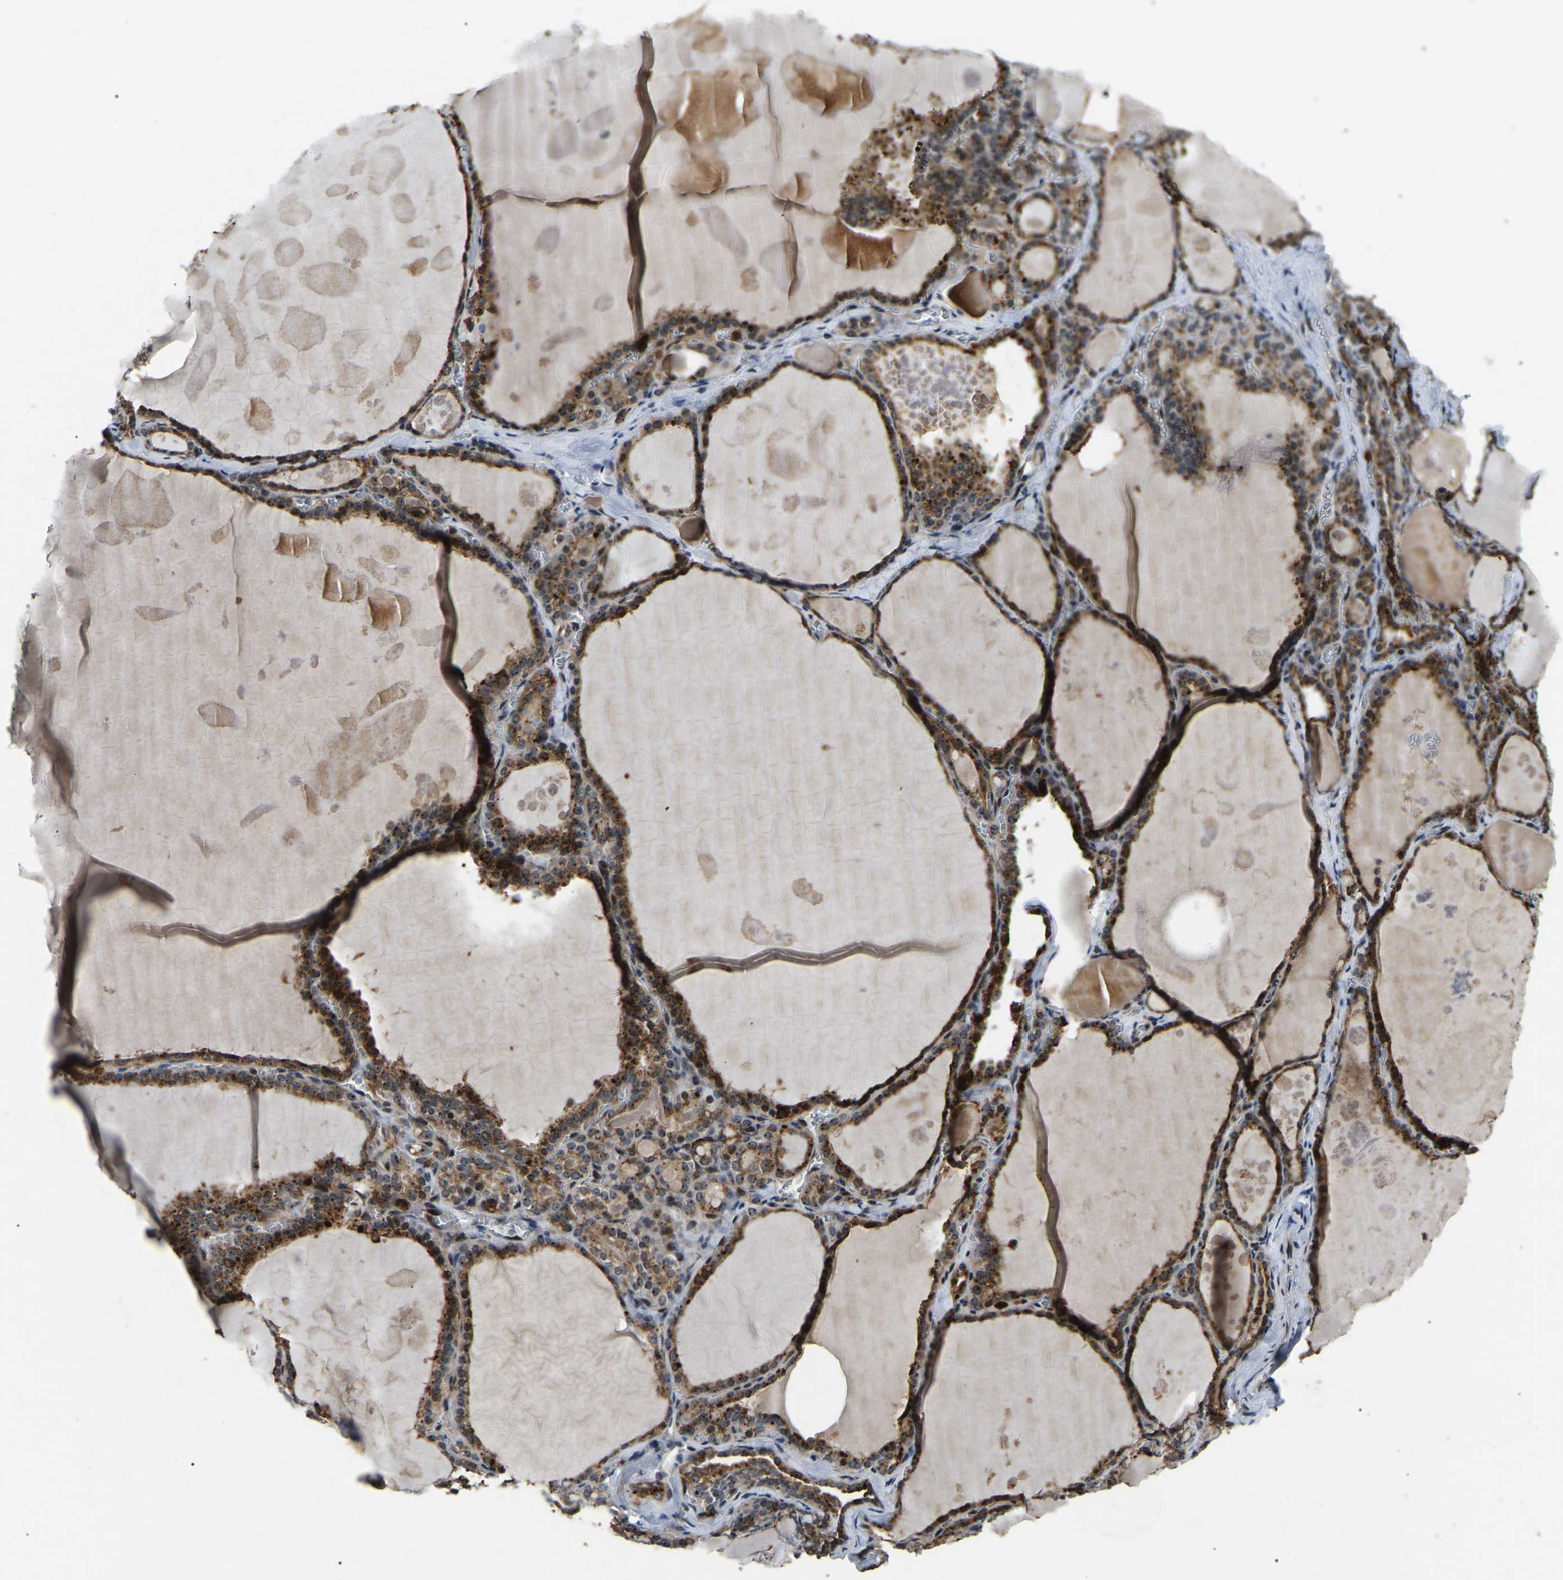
{"staining": {"intensity": "moderate", "quantity": ">75%", "location": "cytoplasmic/membranous,nuclear"}, "tissue": "thyroid gland", "cell_type": "Glandular cells", "image_type": "normal", "snomed": [{"axis": "morphology", "description": "Normal tissue, NOS"}, {"axis": "topography", "description": "Thyroid gland"}], "caption": "IHC (DAB (3,3'-diaminobenzidine)) staining of benign thyroid gland shows moderate cytoplasmic/membranous,nuclear protein positivity in approximately >75% of glandular cells. The protein of interest is stained brown, and the nuclei are stained in blue (DAB IHC with brightfield microscopy, high magnification).", "gene": "RBM28", "patient": {"sex": "male", "age": 56}}